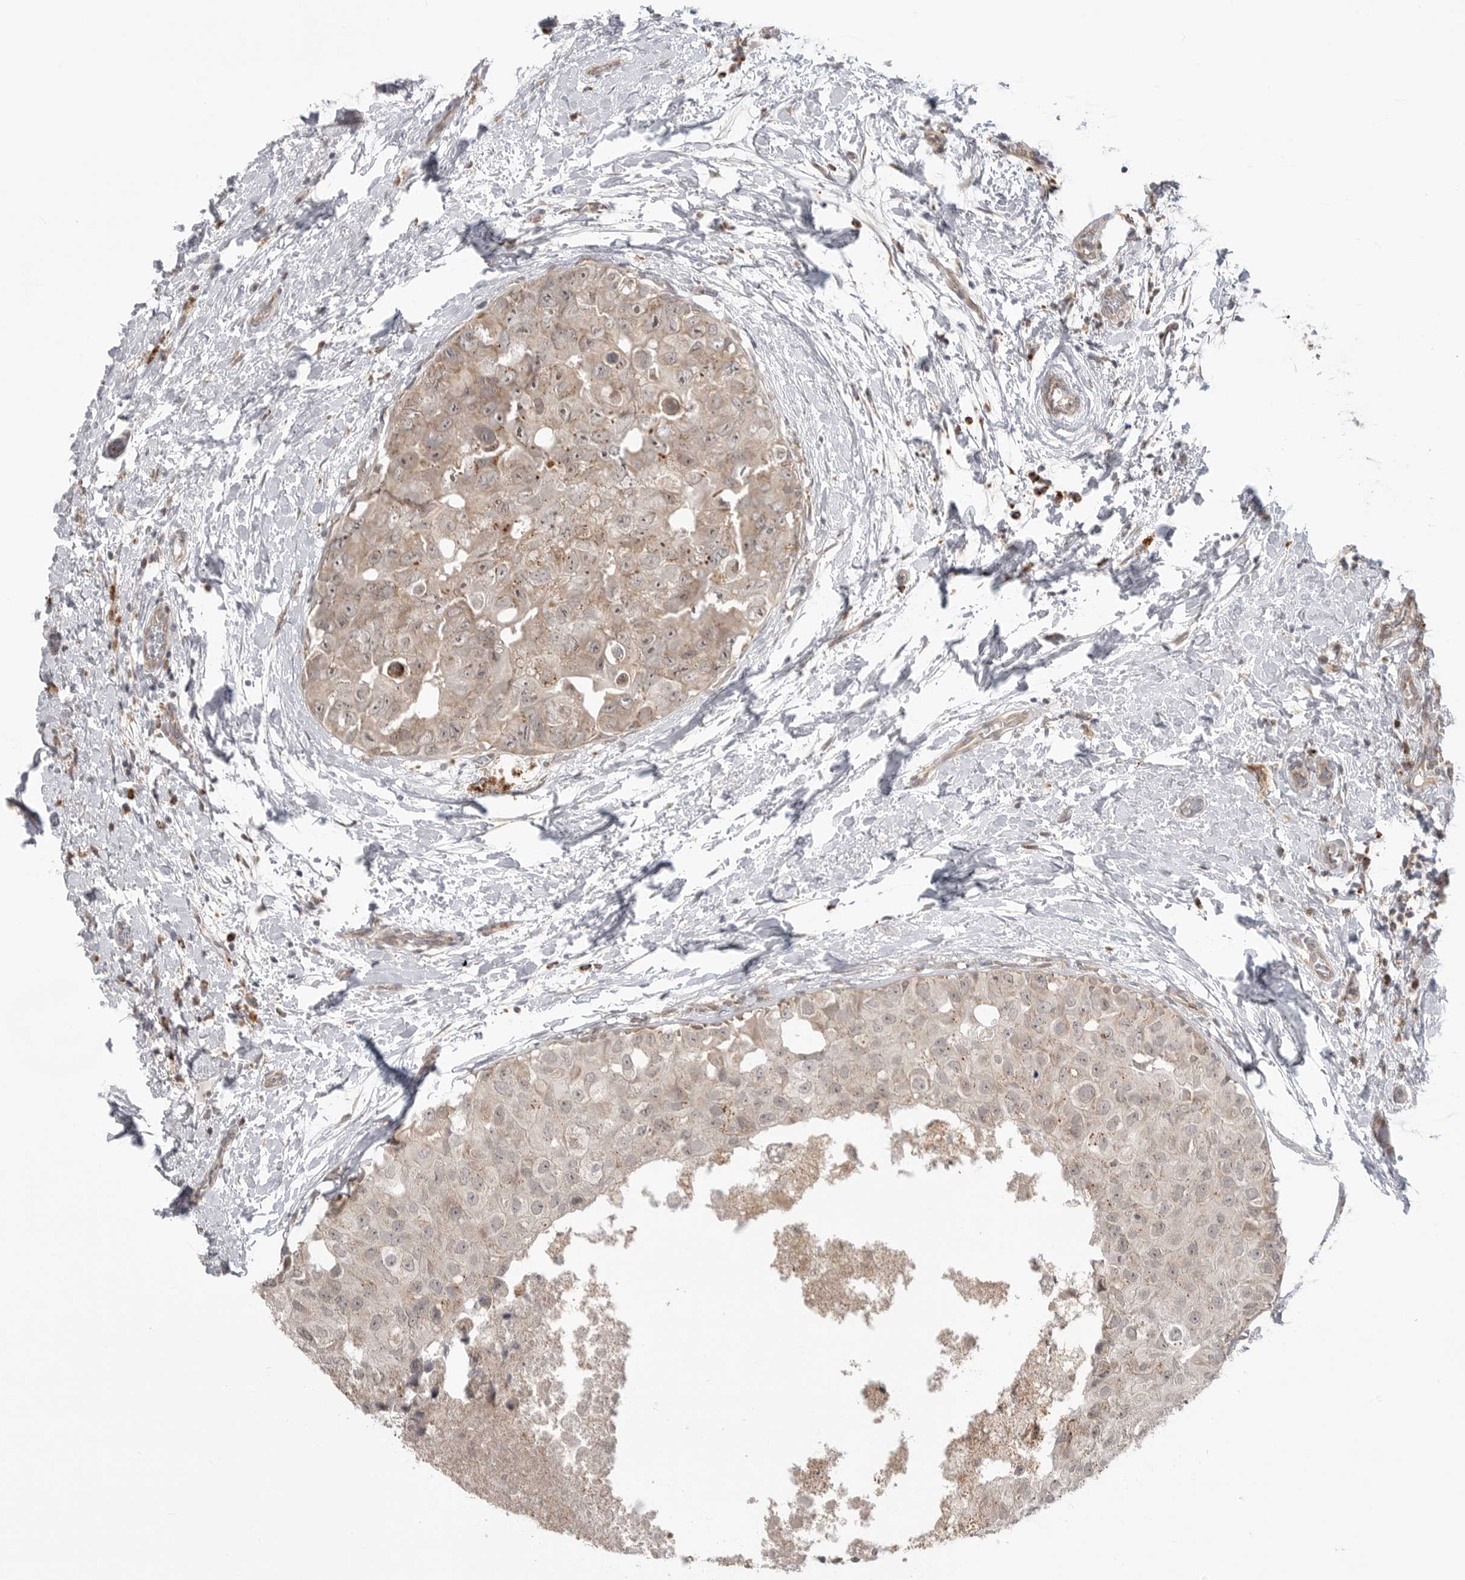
{"staining": {"intensity": "weak", "quantity": "25%-75%", "location": "cytoplasmic/membranous"}, "tissue": "breast cancer", "cell_type": "Tumor cells", "image_type": "cancer", "snomed": [{"axis": "morphology", "description": "Duct carcinoma"}, {"axis": "topography", "description": "Breast"}], "caption": "IHC image of breast cancer (infiltrating ductal carcinoma) stained for a protein (brown), which shows low levels of weak cytoplasmic/membranous staining in approximately 25%-75% of tumor cells.", "gene": "KALRN", "patient": {"sex": "female", "age": 62}}